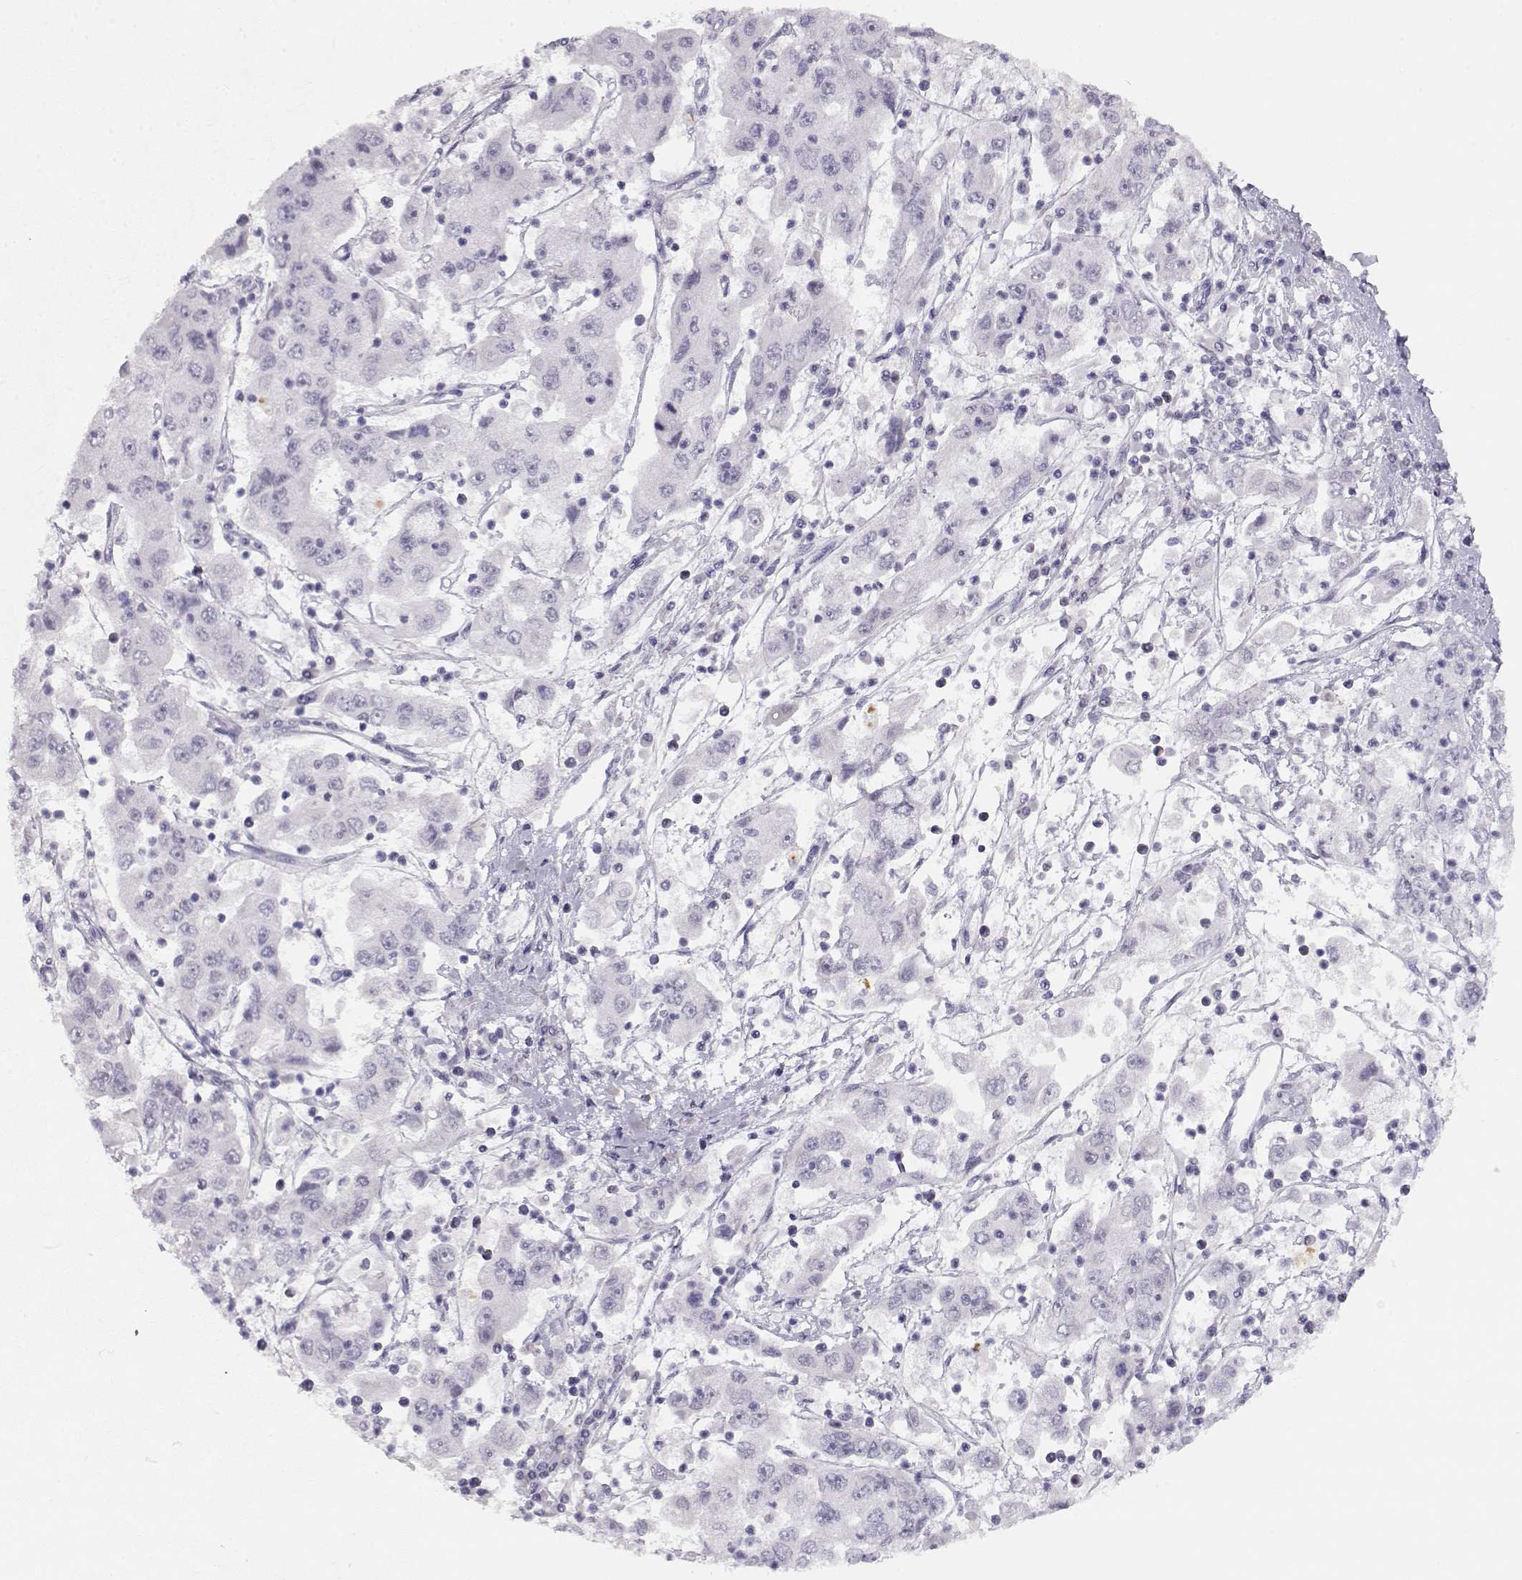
{"staining": {"intensity": "negative", "quantity": "none", "location": "none"}, "tissue": "cervical cancer", "cell_type": "Tumor cells", "image_type": "cancer", "snomed": [{"axis": "morphology", "description": "Squamous cell carcinoma, NOS"}, {"axis": "topography", "description": "Cervix"}], "caption": "A histopathology image of cervical cancer stained for a protein shows no brown staining in tumor cells. (Brightfield microscopy of DAB (3,3'-diaminobenzidine) immunohistochemistry at high magnification).", "gene": "IMPG1", "patient": {"sex": "female", "age": 36}}